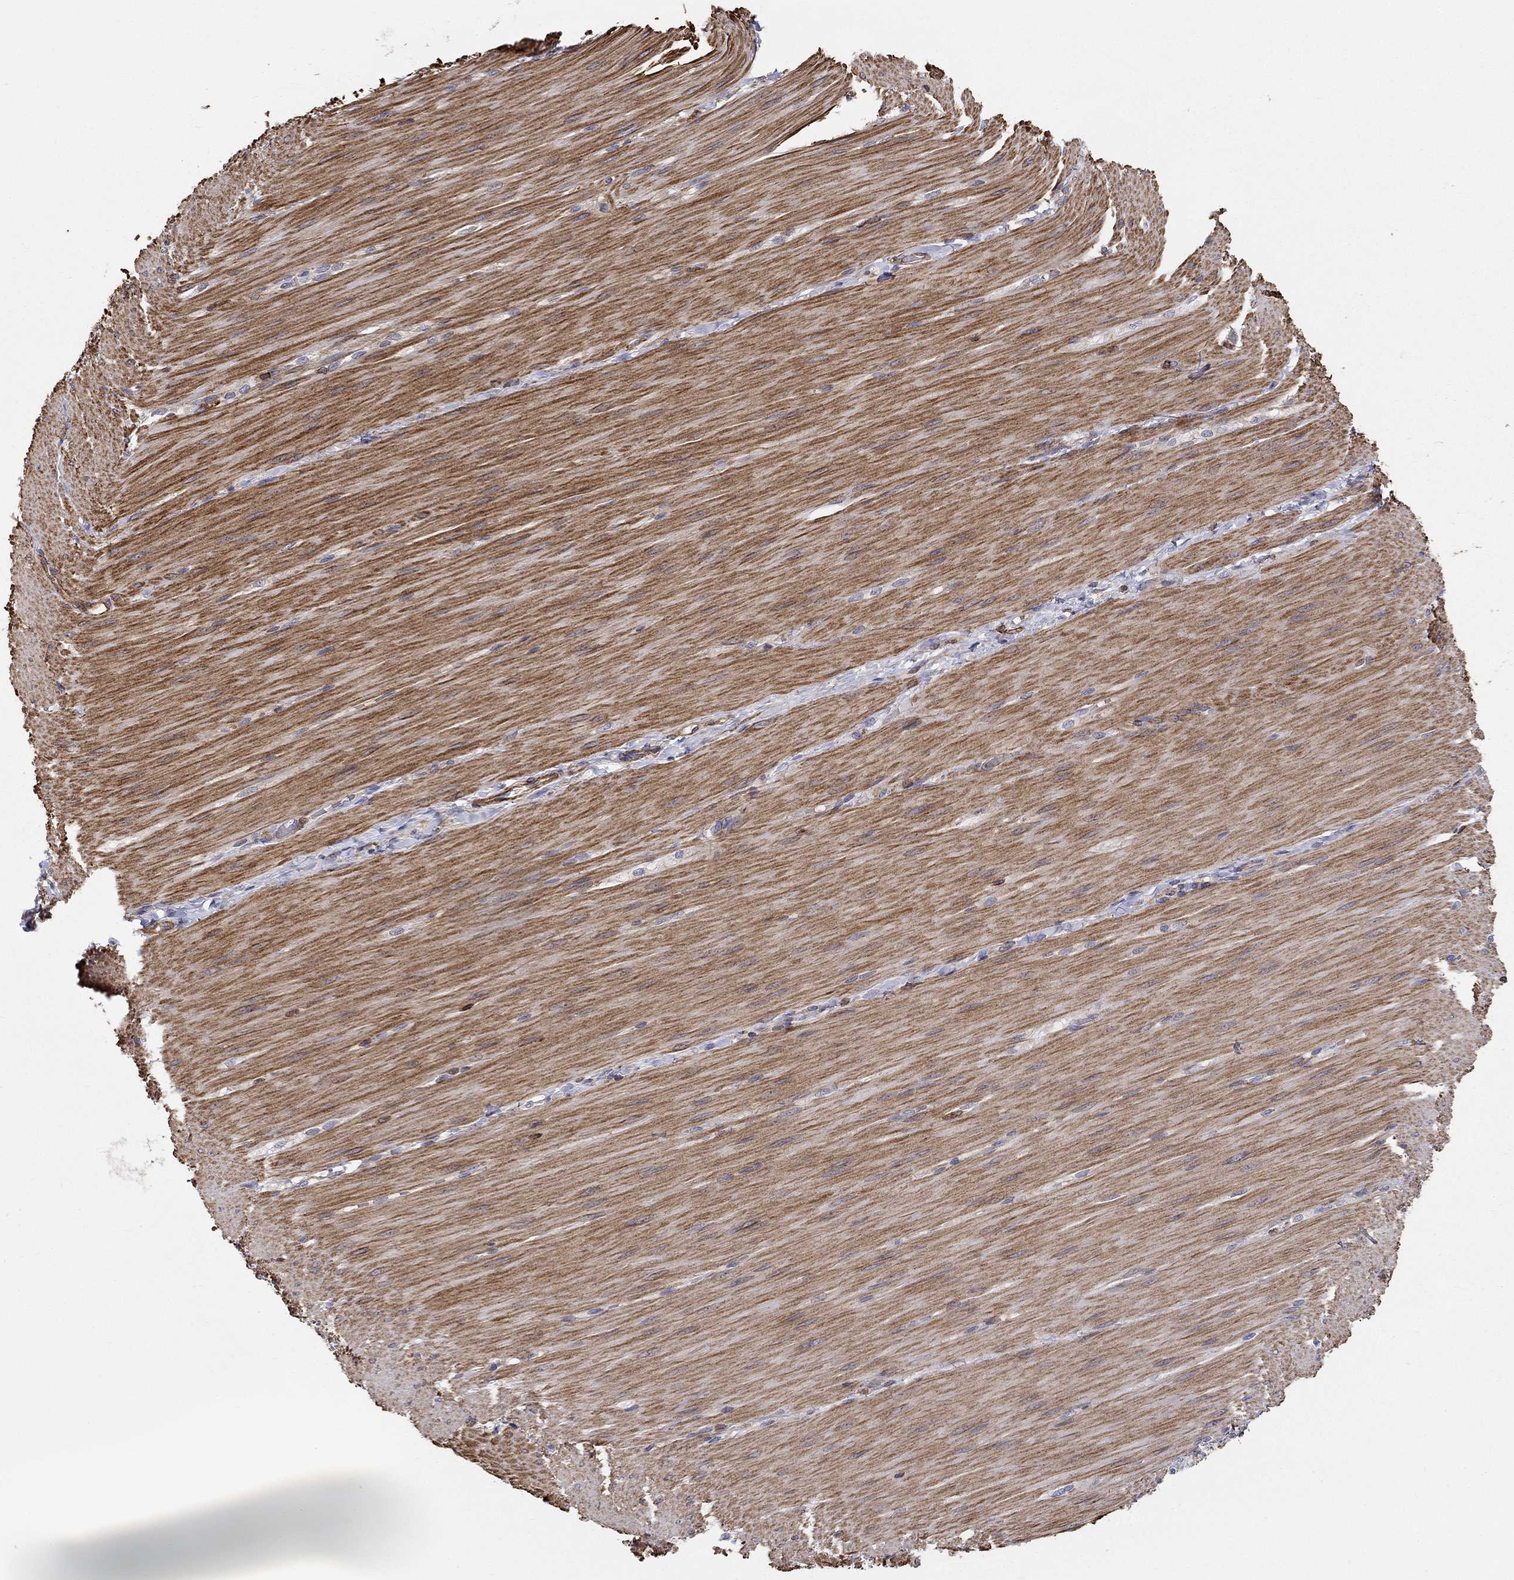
{"staining": {"intensity": "negative", "quantity": "none", "location": "none"}, "tissue": "adipose tissue", "cell_type": "Adipocytes", "image_type": "normal", "snomed": [{"axis": "morphology", "description": "Normal tissue, NOS"}, {"axis": "topography", "description": "Smooth muscle"}, {"axis": "topography", "description": "Duodenum"}, {"axis": "topography", "description": "Peripheral nerve tissue"}], "caption": "This is an immunohistochemistry (IHC) image of normal human adipose tissue. There is no staining in adipocytes.", "gene": "NPHP1", "patient": {"sex": "female", "age": 61}}